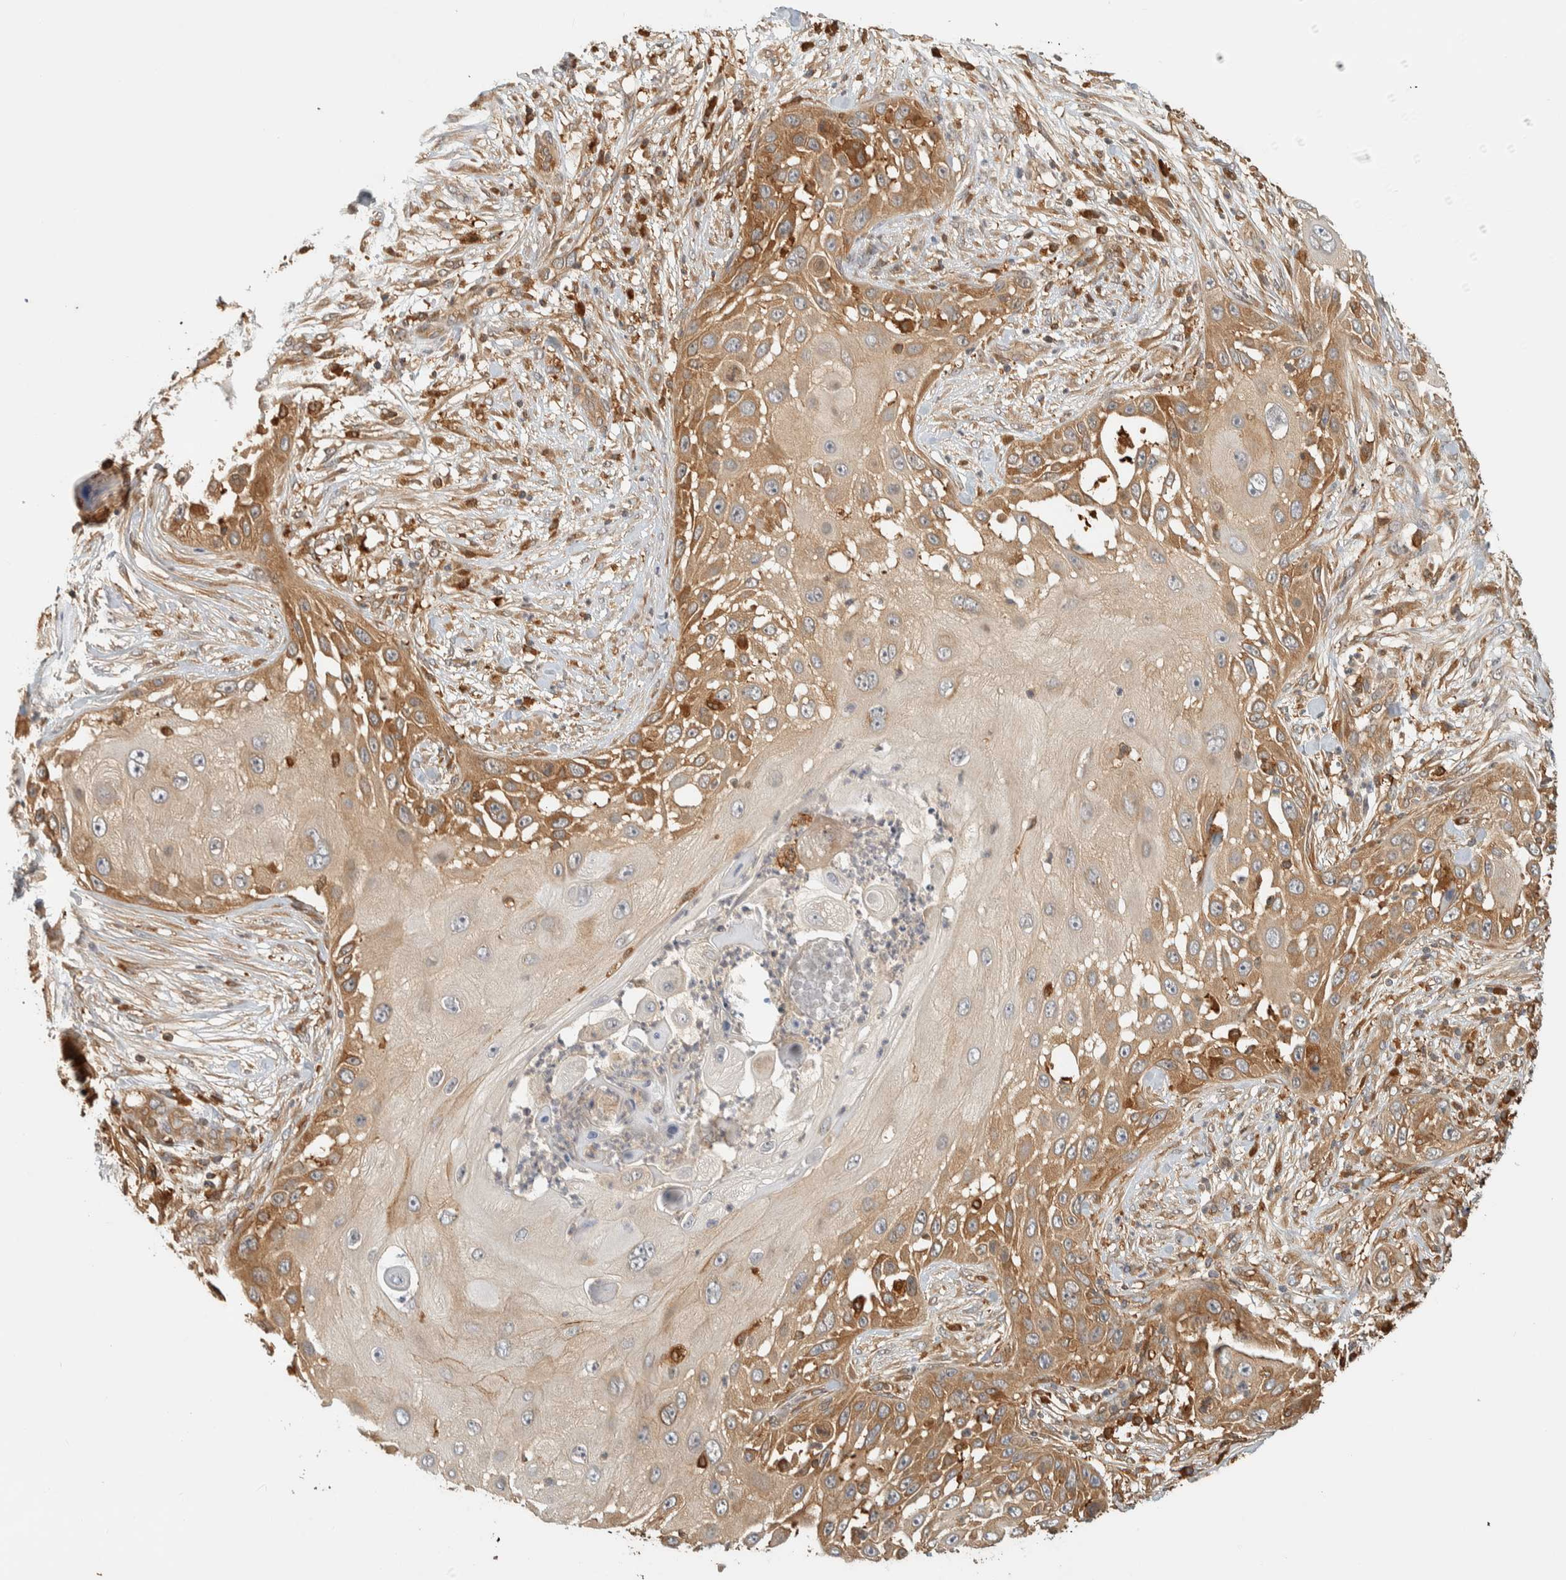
{"staining": {"intensity": "moderate", "quantity": "25%-75%", "location": "cytoplasmic/membranous"}, "tissue": "skin cancer", "cell_type": "Tumor cells", "image_type": "cancer", "snomed": [{"axis": "morphology", "description": "Squamous cell carcinoma, NOS"}, {"axis": "topography", "description": "Skin"}], "caption": "IHC histopathology image of neoplastic tissue: skin cancer stained using IHC shows medium levels of moderate protein expression localized specifically in the cytoplasmic/membranous of tumor cells, appearing as a cytoplasmic/membranous brown color.", "gene": "TMEM192", "patient": {"sex": "female", "age": 44}}